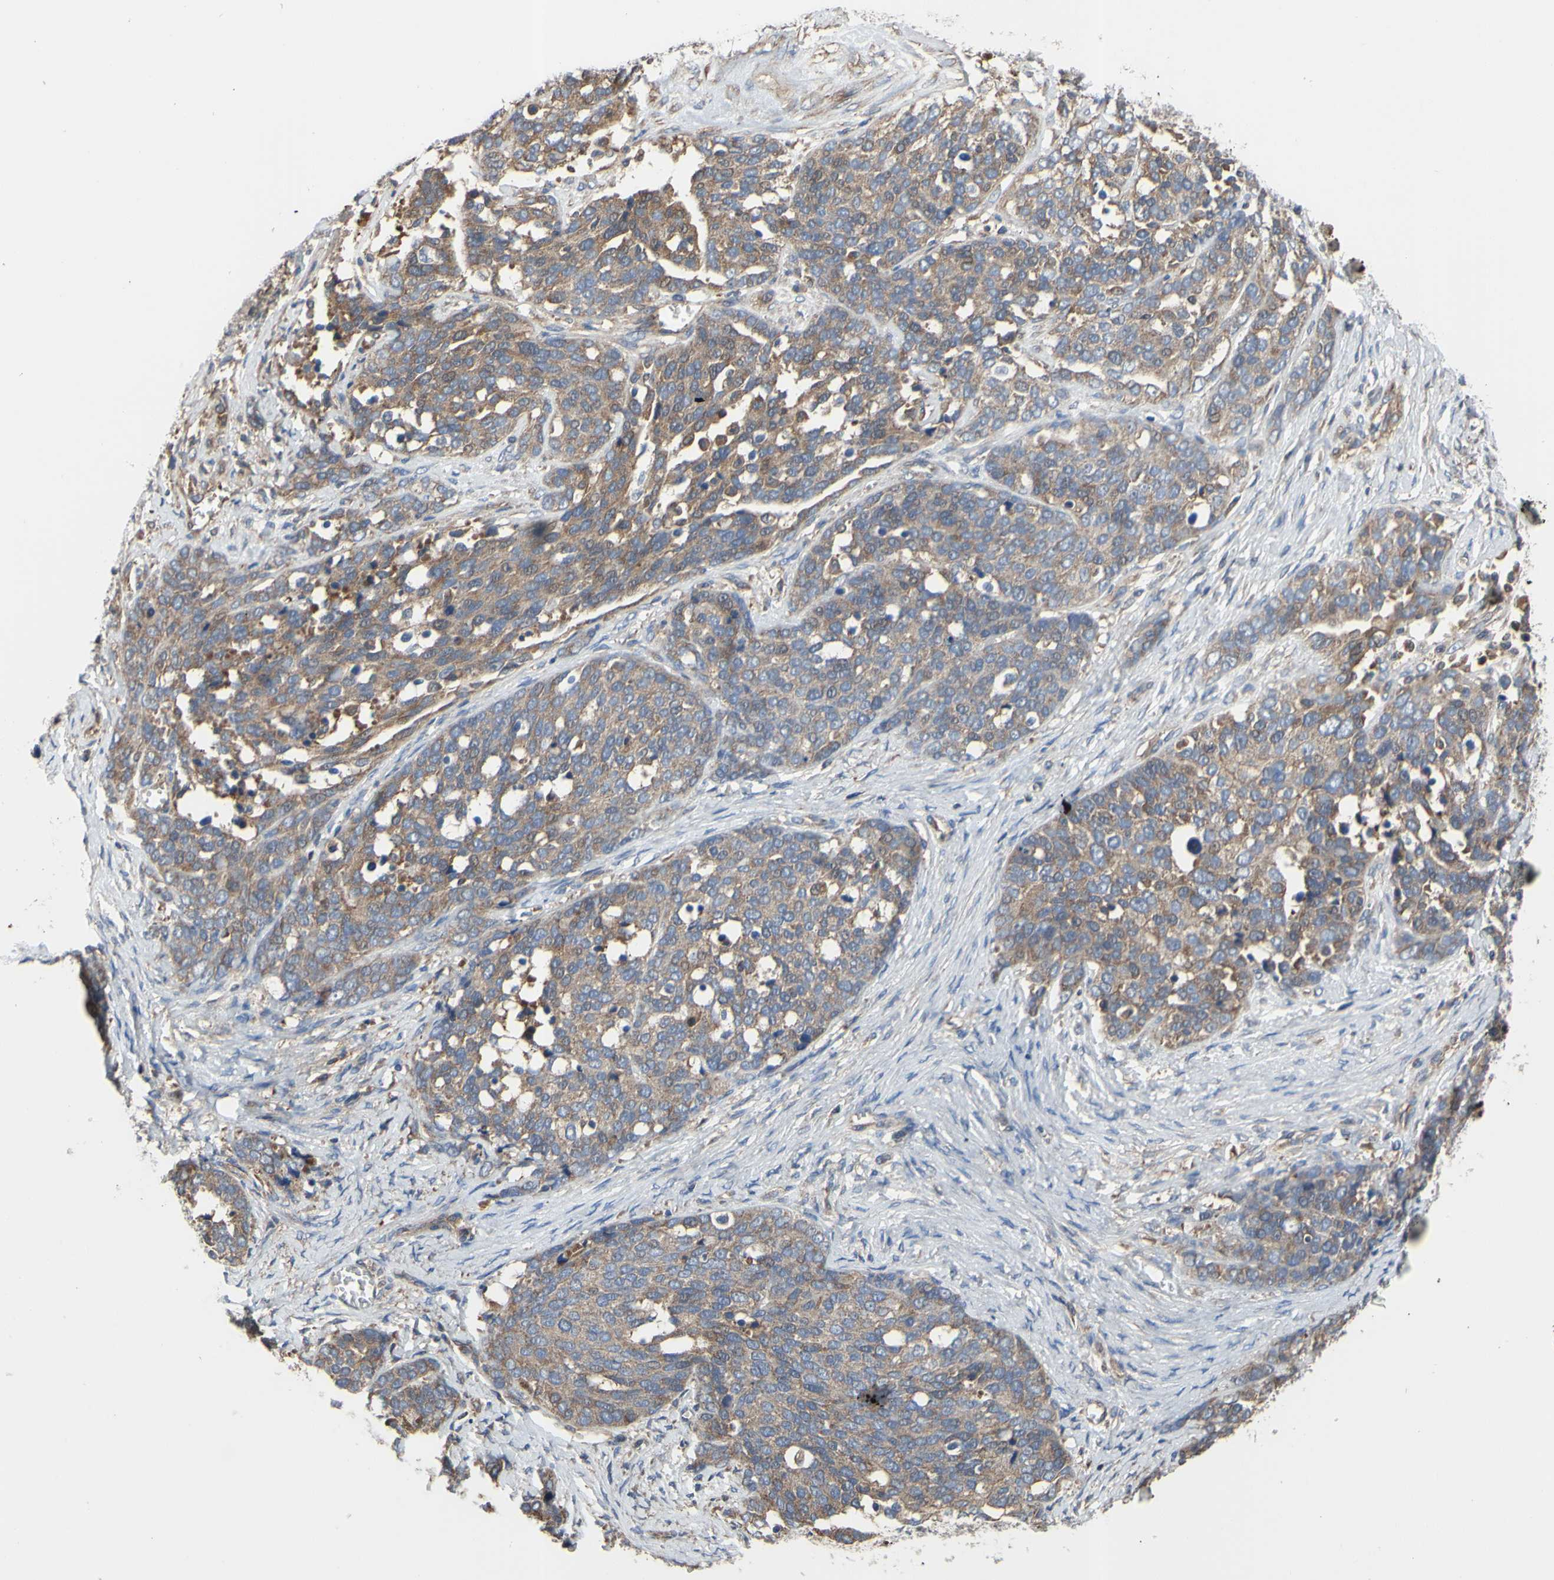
{"staining": {"intensity": "moderate", "quantity": ">75%", "location": "cytoplasmic/membranous"}, "tissue": "ovarian cancer", "cell_type": "Tumor cells", "image_type": "cancer", "snomed": [{"axis": "morphology", "description": "Cystadenocarcinoma, serous, NOS"}, {"axis": "topography", "description": "Ovary"}], "caption": "Immunohistochemistry histopathology image of neoplastic tissue: human serous cystadenocarcinoma (ovarian) stained using immunohistochemistry (IHC) displays medium levels of moderate protein expression localized specifically in the cytoplasmic/membranous of tumor cells, appearing as a cytoplasmic/membranous brown color.", "gene": "BECN1", "patient": {"sex": "female", "age": 44}}